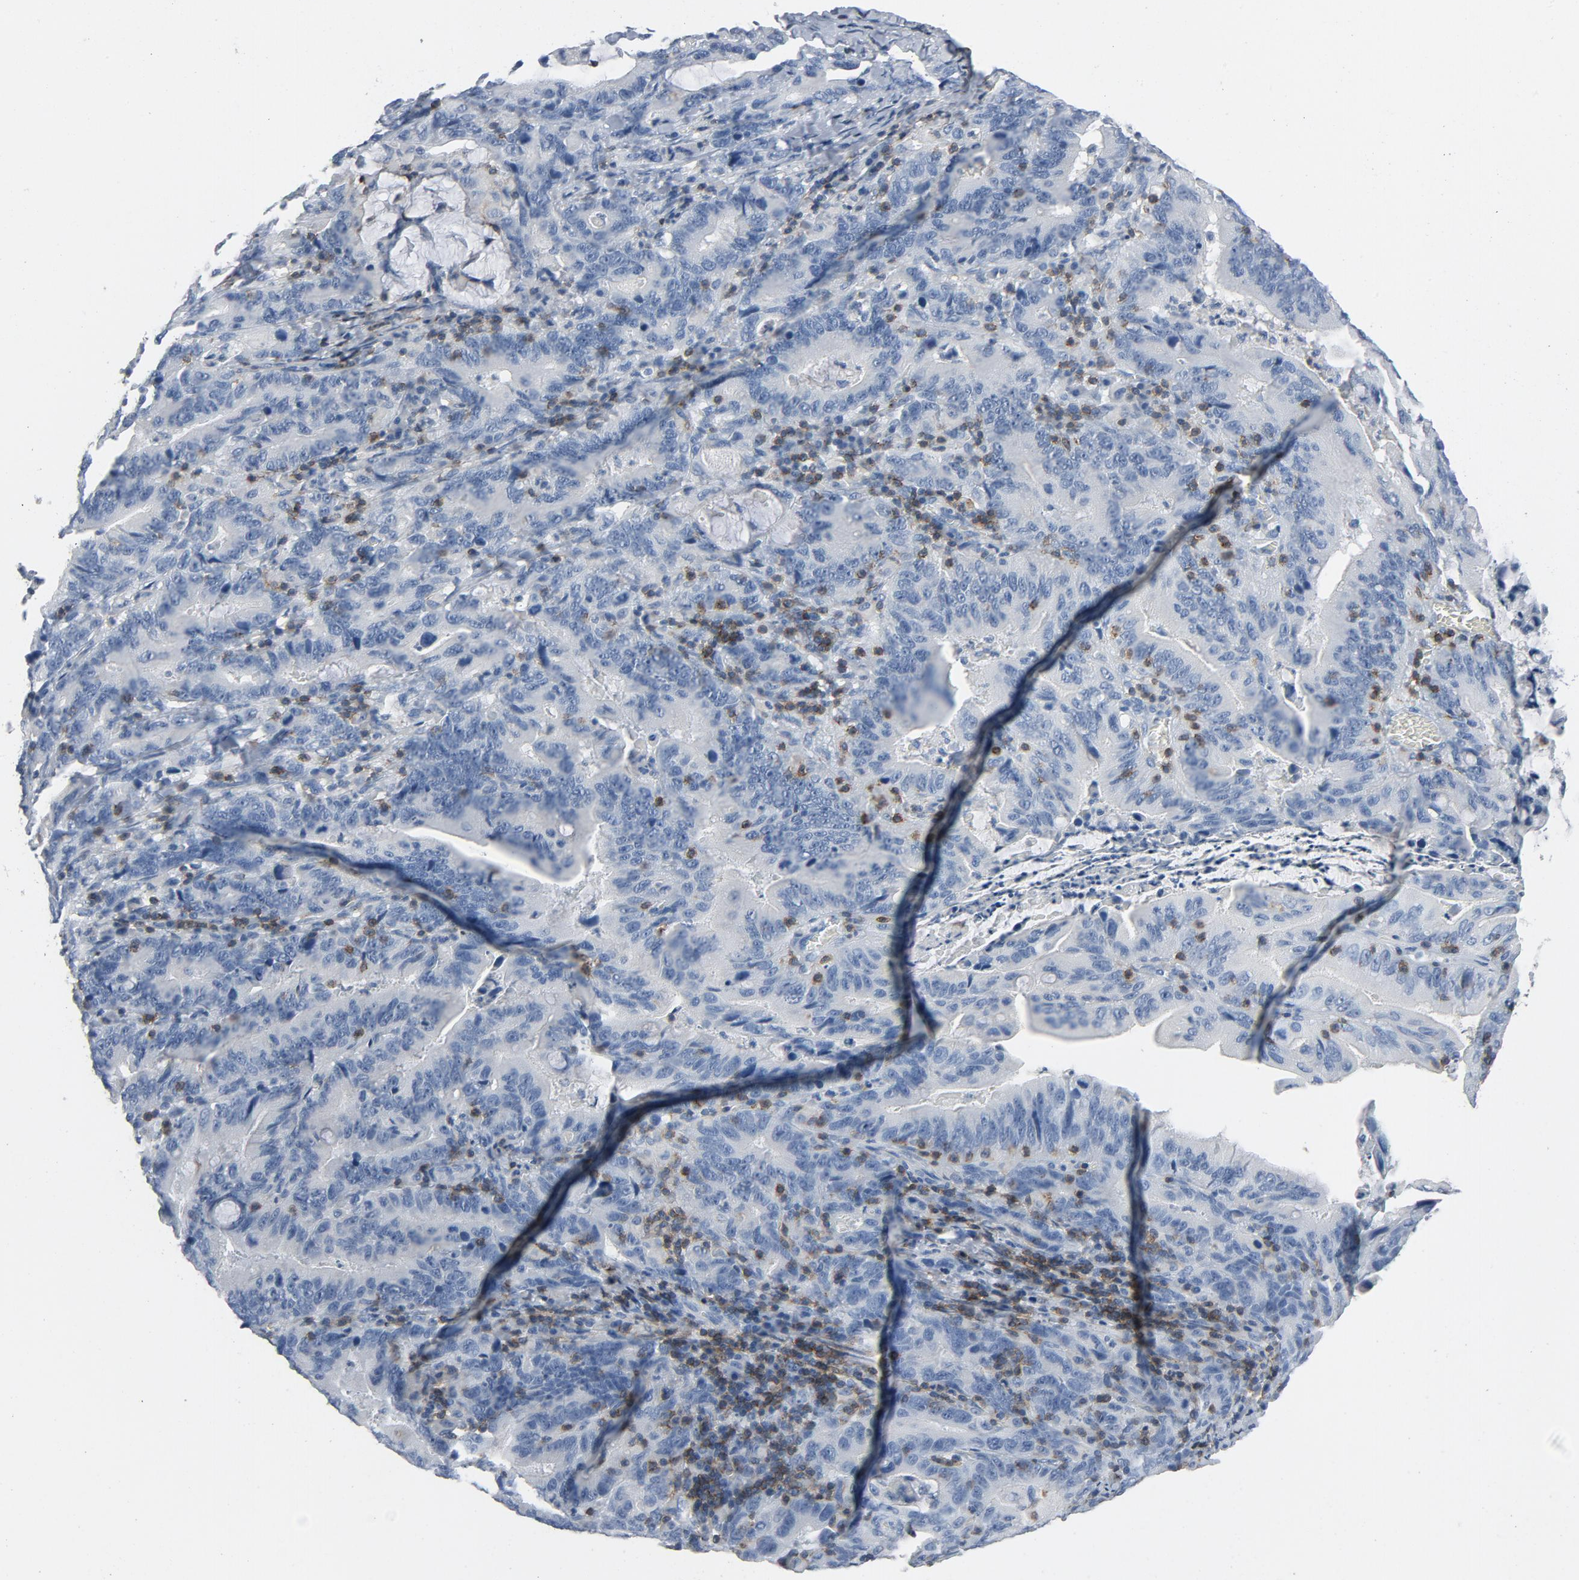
{"staining": {"intensity": "negative", "quantity": "none", "location": "none"}, "tissue": "stomach cancer", "cell_type": "Tumor cells", "image_type": "cancer", "snomed": [{"axis": "morphology", "description": "Adenocarcinoma, NOS"}, {"axis": "topography", "description": "Stomach, upper"}], "caption": "The immunohistochemistry (IHC) photomicrograph has no significant positivity in tumor cells of stomach cancer tissue. (DAB immunohistochemistry, high magnification).", "gene": "LCK", "patient": {"sex": "male", "age": 63}}